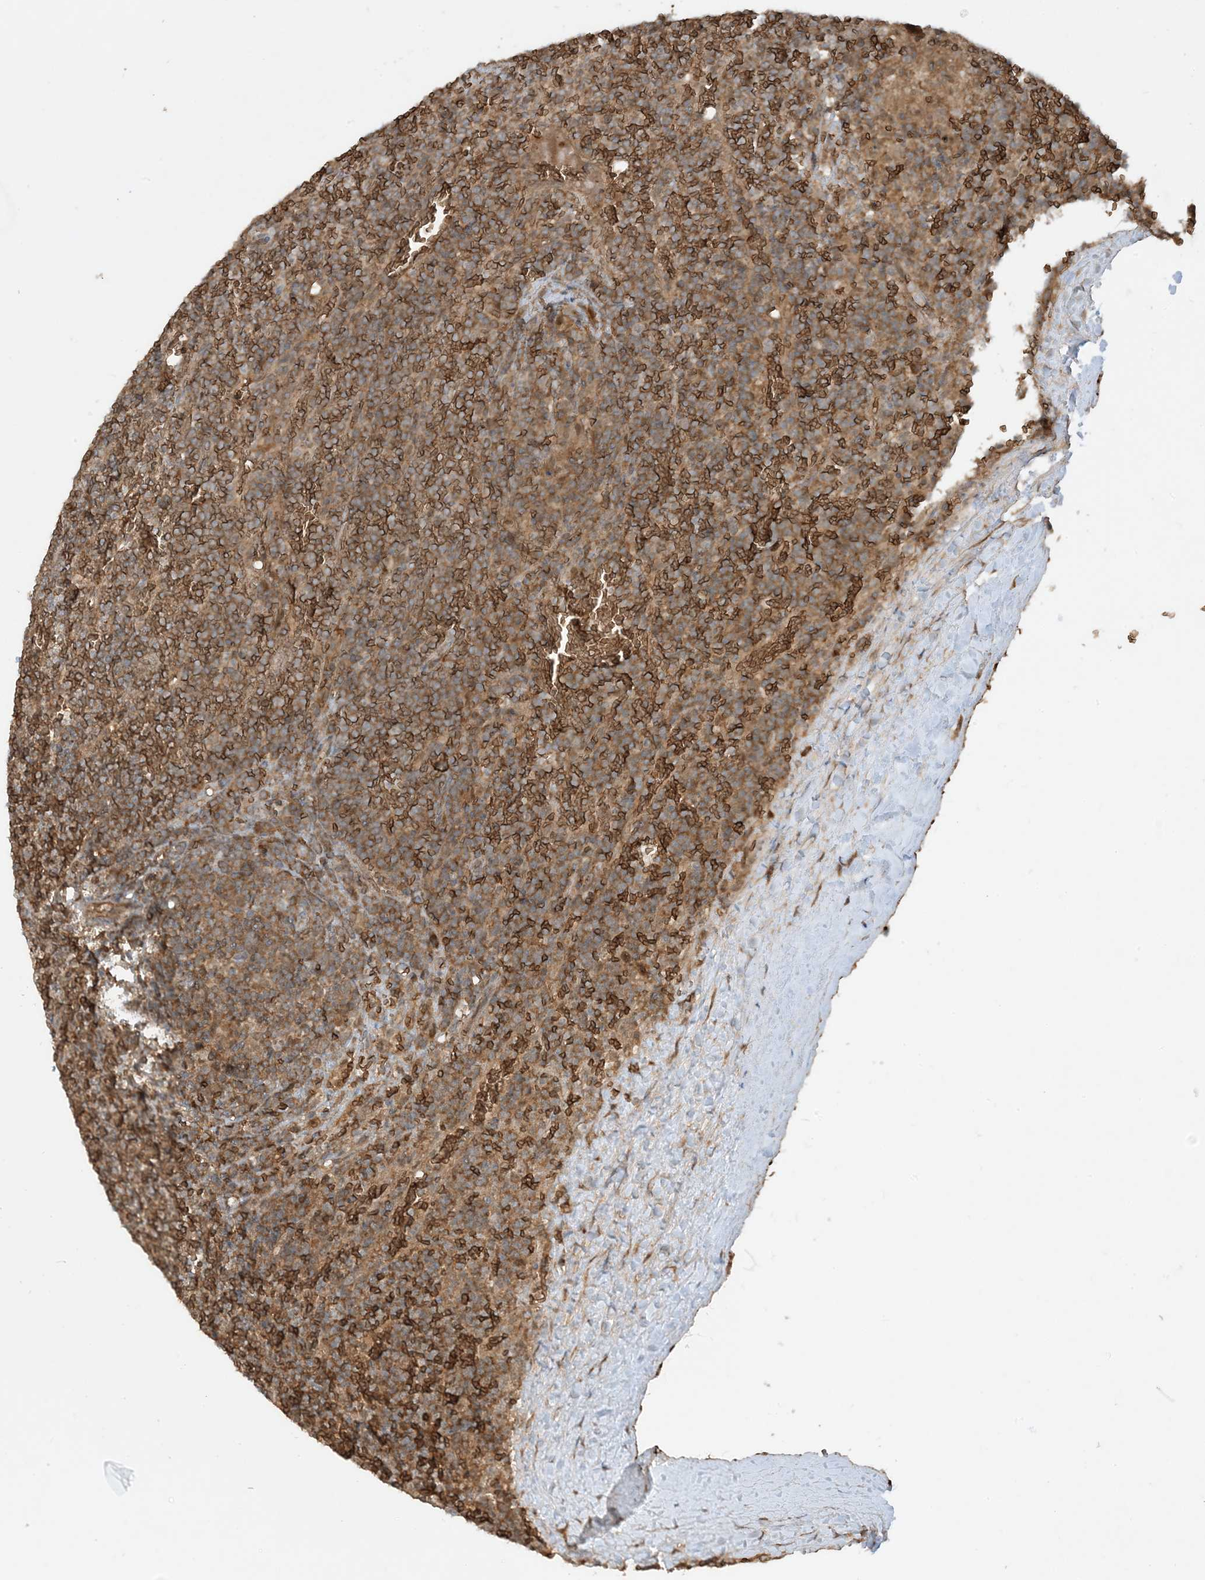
{"staining": {"intensity": "moderate", "quantity": ">75%", "location": "cytoplasmic/membranous"}, "tissue": "lymphoma", "cell_type": "Tumor cells", "image_type": "cancer", "snomed": [{"axis": "morphology", "description": "Malignant lymphoma, non-Hodgkin's type, Low grade"}, {"axis": "topography", "description": "Spleen"}], "caption": "Immunohistochemistry staining of low-grade malignant lymphoma, non-Hodgkin's type, which demonstrates medium levels of moderate cytoplasmic/membranous positivity in about >75% of tumor cells indicating moderate cytoplasmic/membranous protein expression. The staining was performed using DAB (brown) for protein detection and nuclei were counterstained in hematoxylin (blue).", "gene": "PUSL1", "patient": {"sex": "female", "age": 19}}